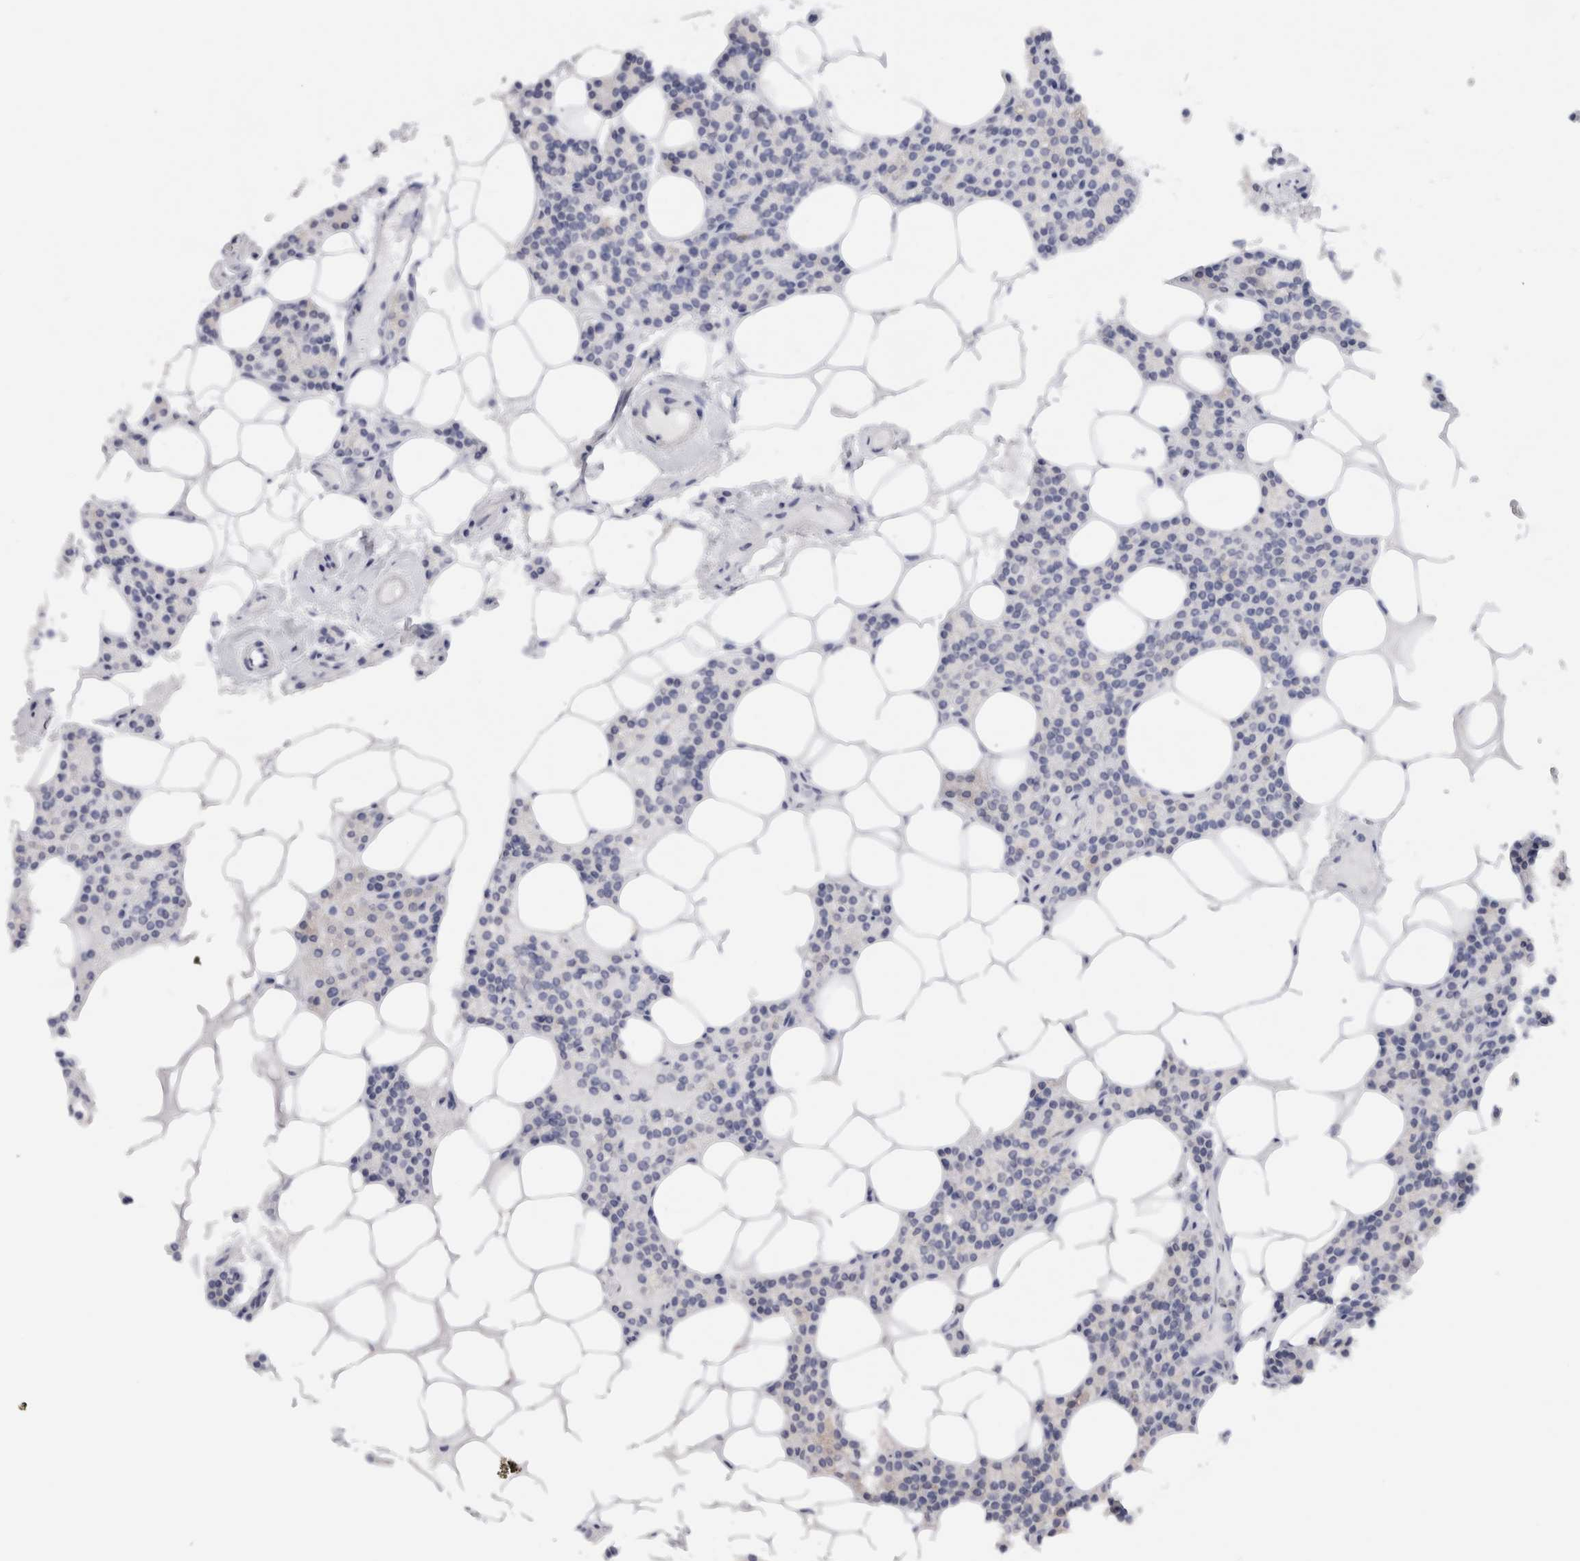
{"staining": {"intensity": "negative", "quantity": "none", "location": "none"}, "tissue": "parathyroid gland", "cell_type": "Glandular cells", "image_type": "normal", "snomed": [{"axis": "morphology", "description": "Normal tissue, NOS"}, {"axis": "topography", "description": "Parathyroid gland"}], "caption": "Micrograph shows no significant protein expression in glandular cells of benign parathyroid gland. Brightfield microscopy of immunohistochemistry stained with DAB (3,3'-diaminobenzidine) (brown) and hematoxylin (blue), captured at high magnification.", "gene": "C9orf50", "patient": {"sex": "male", "age": 75}}